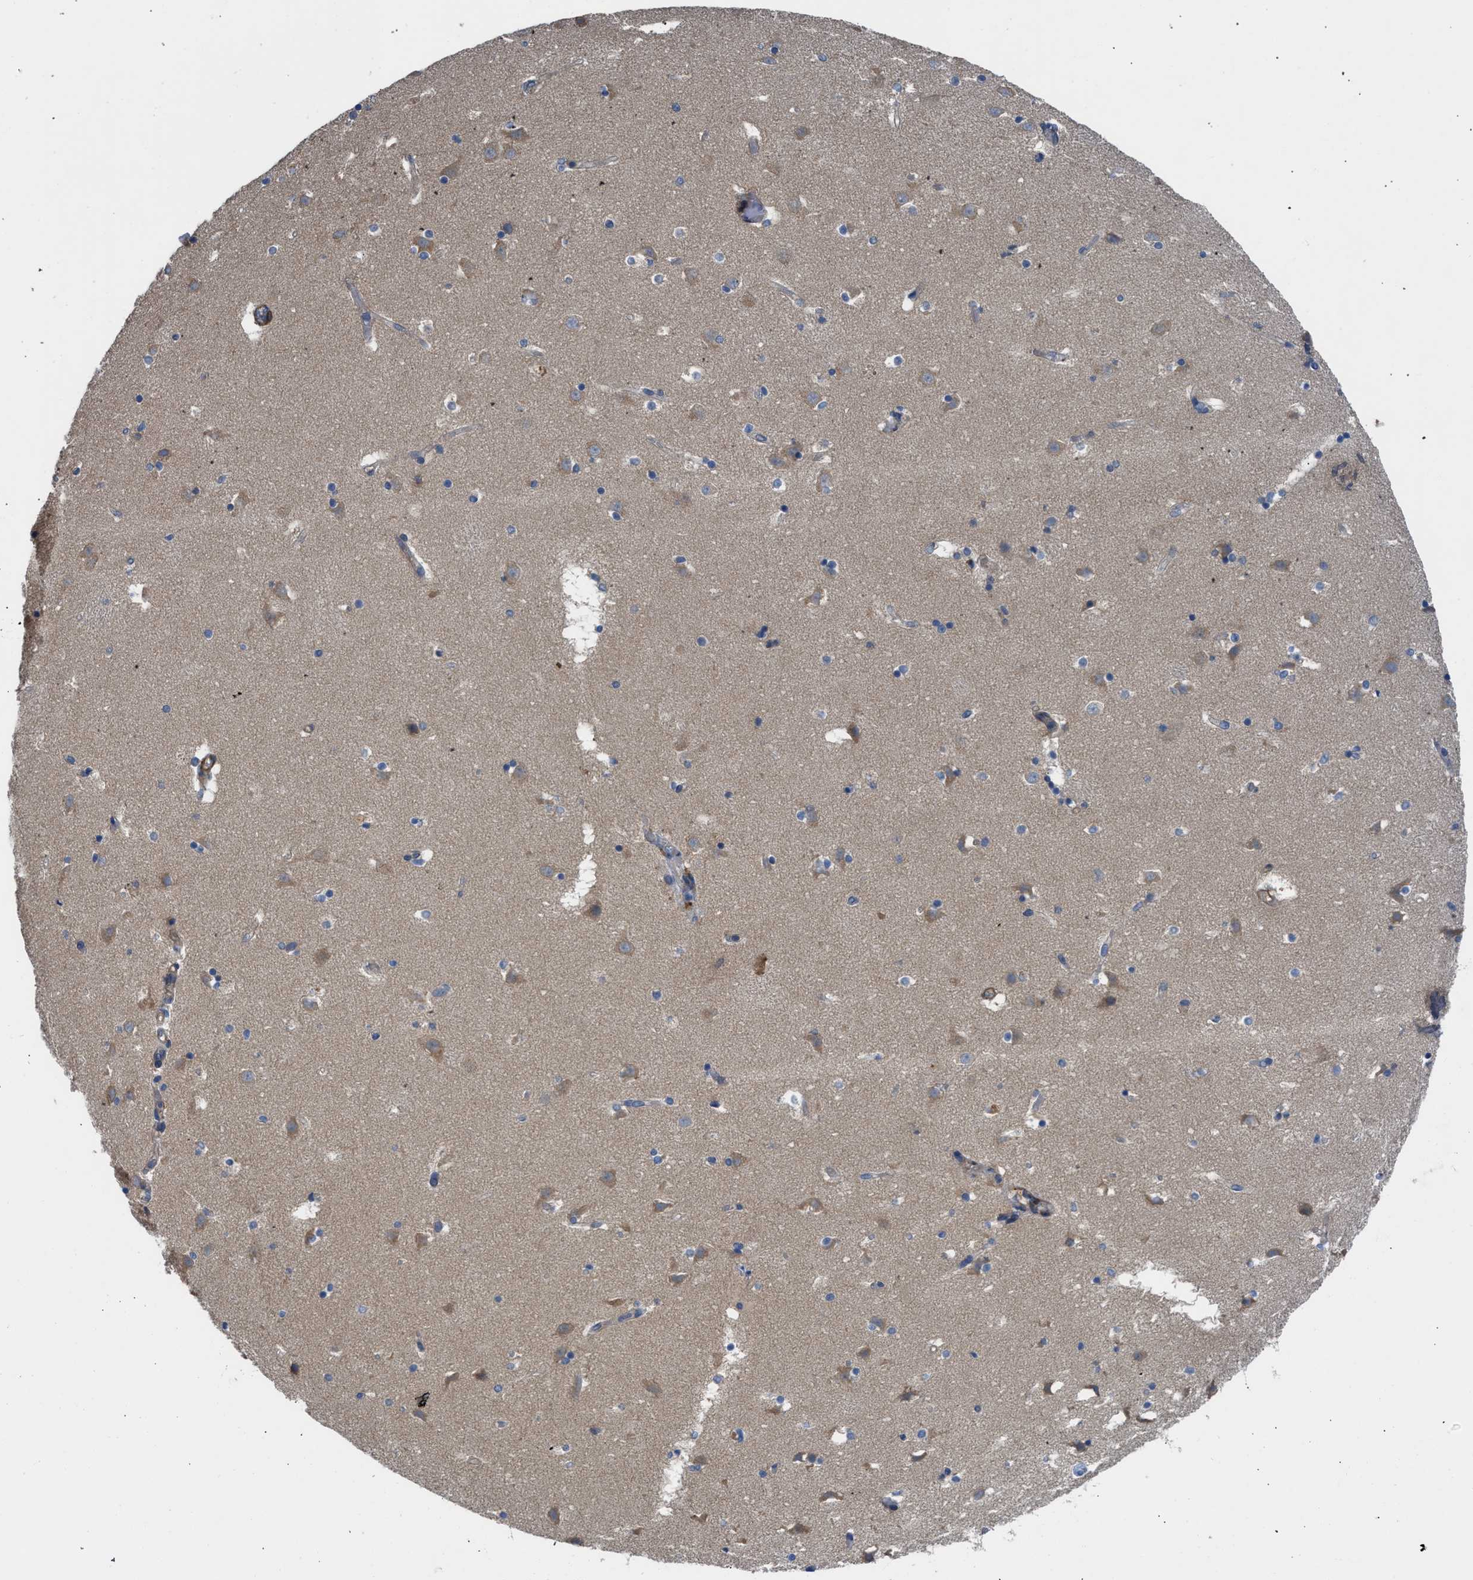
{"staining": {"intensity": "moderate", "quantity": "<25%", "location": "cytoplasmic/membranous"}, "tissue": "caudate", "cell_type": "Glial cells", "image_type": "normal", "snomed": [{"axis": "morphology", "description": "Normal tissue, NOS"}, {"axis": "topography", "description": "Lateral ventricle wall"}], "caption": "IHC photomicrograph of normal caudate: caudate stained using IHC displays low levels of moderate protein expression localized specifically in the cytoplasmic/membranous of glial cells, appearing as a cytoplasmic/membranous brown color.", "gene": "CHKB", "patient": {"sex": "male", "age": 45}}